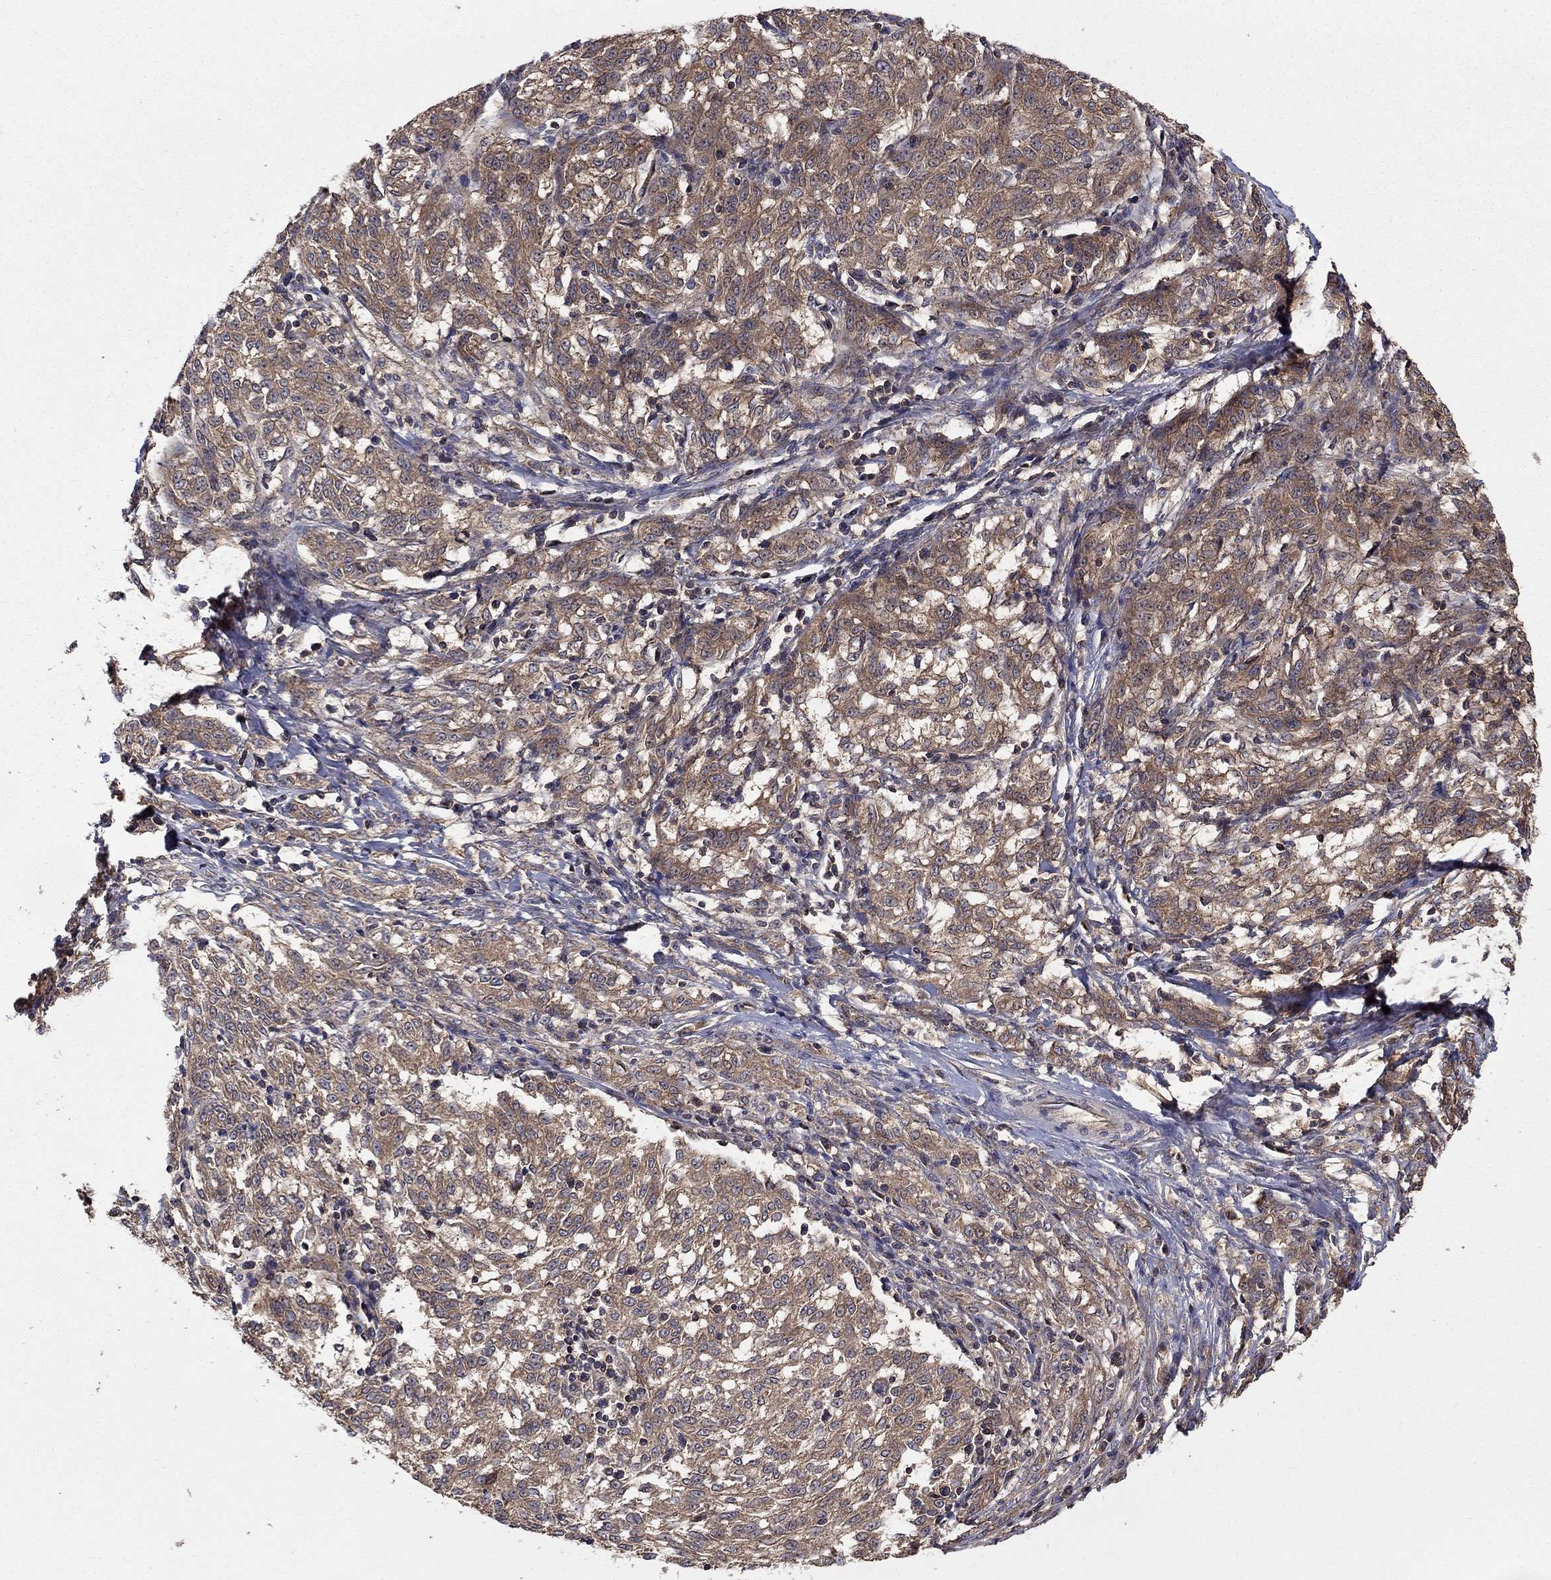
{"staining": {"intensity": "weak", "quantity": "25%-75%", "location": "cytoplasmic/membranous"}, "tissue": "melanoma", "cell_type": "Tumor cells", "image_type": "cancer", "snomed": [{"axis": "morphology", "description": "Malignant melanoma, NOS"}, {"axis": "topography", "description": "Skin"}], "caption": "Malignant melanoma stained for a protein (brown) exhibits weak cytoplasmic/membranous positive staining in about 25%-75% of tumor cells.", "gene": "BMERB1", "patient": {"sex": "female", "age": 72}}